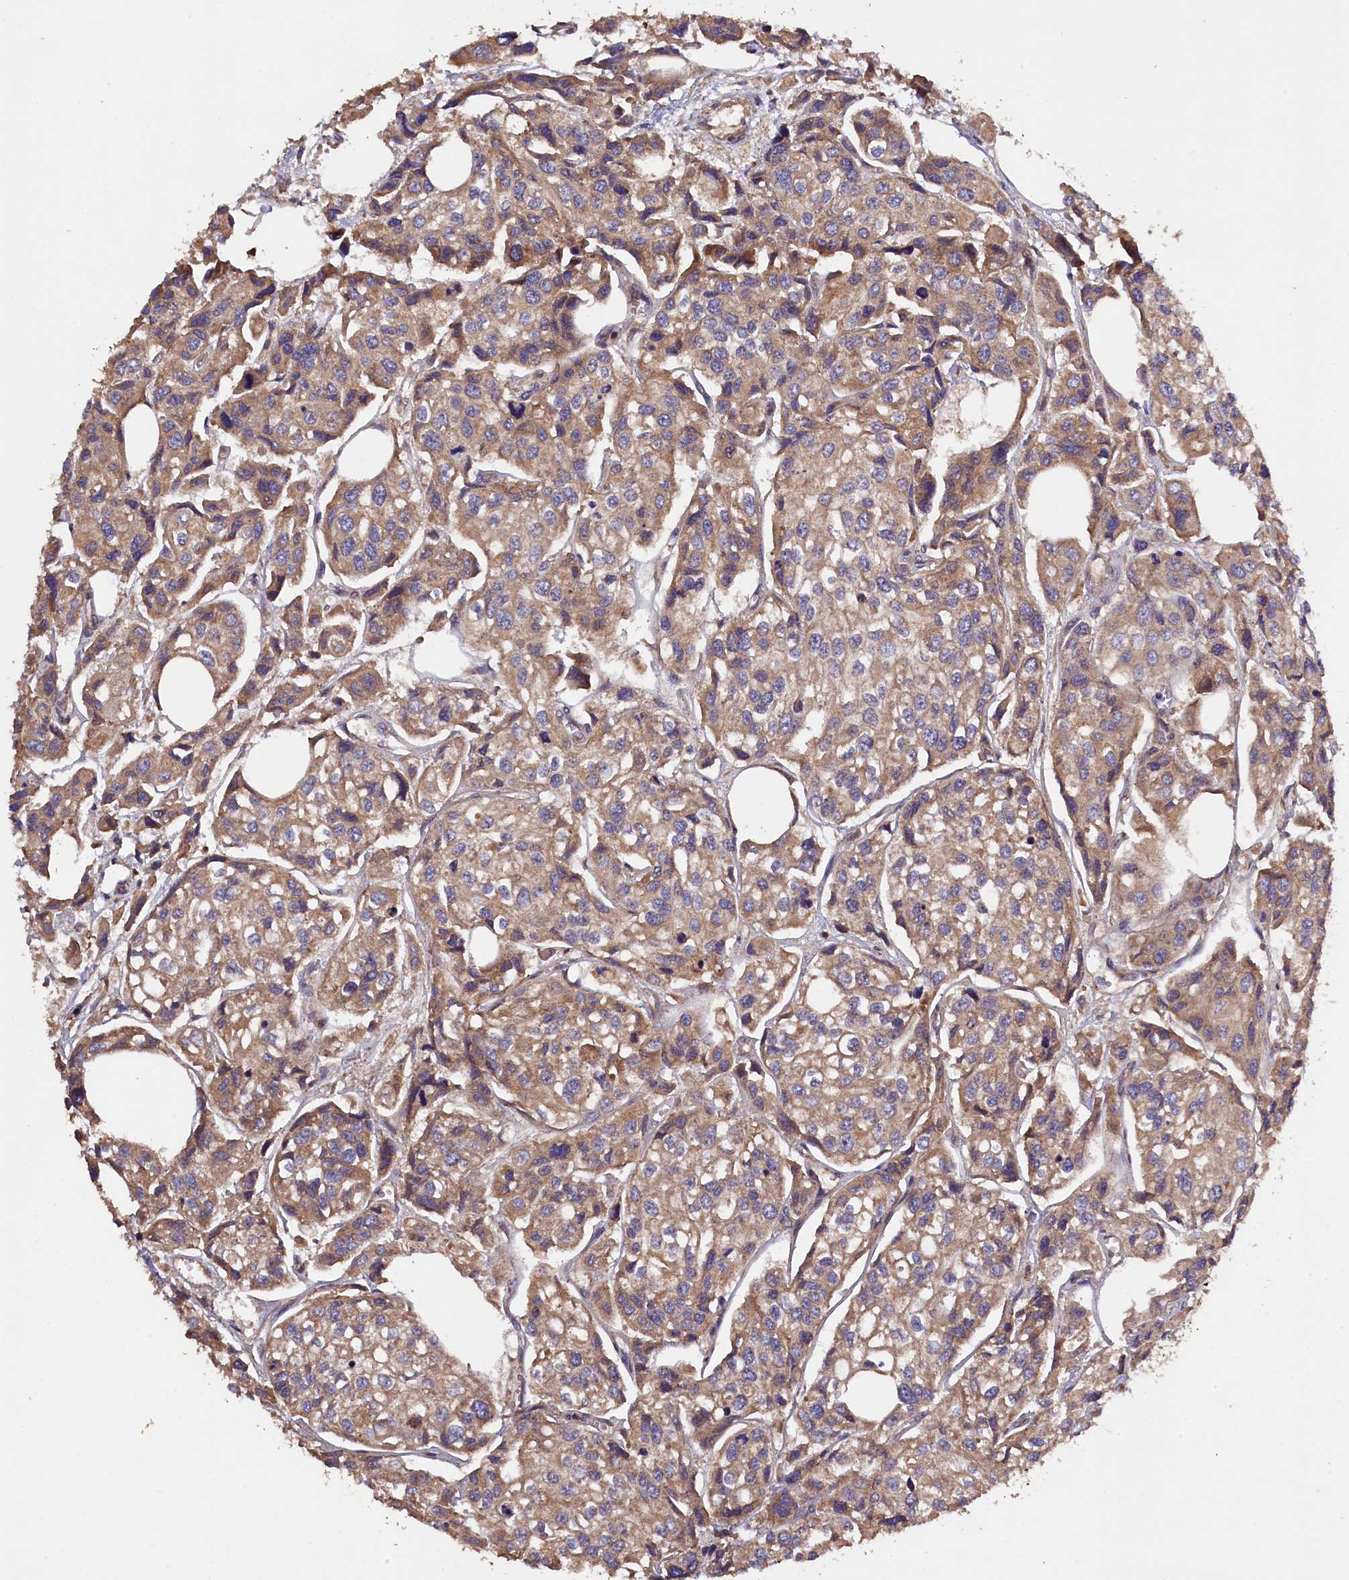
{"staining": {"intensity": "moderate", "quantity": ">75%", "location": "cytoplasmic/membranous"}, "tissue": "urothelial cancer", "cell_type": "Tumor cells", "image_type": "cancer", "snomed": [{"axis": "morphology", "description": "Urothelial carcinoma, High grade"}, {"axis": "topography", "description": "Urinary bladder"}], "caption": "Immunohistochemical staining of urothelial cancer reveals medium levels of moderate cytoplasmic/membranous expression in about >75% of tumor cells.", "gene": "KLC2", "patient": {"sex": "male", "age": 67}}